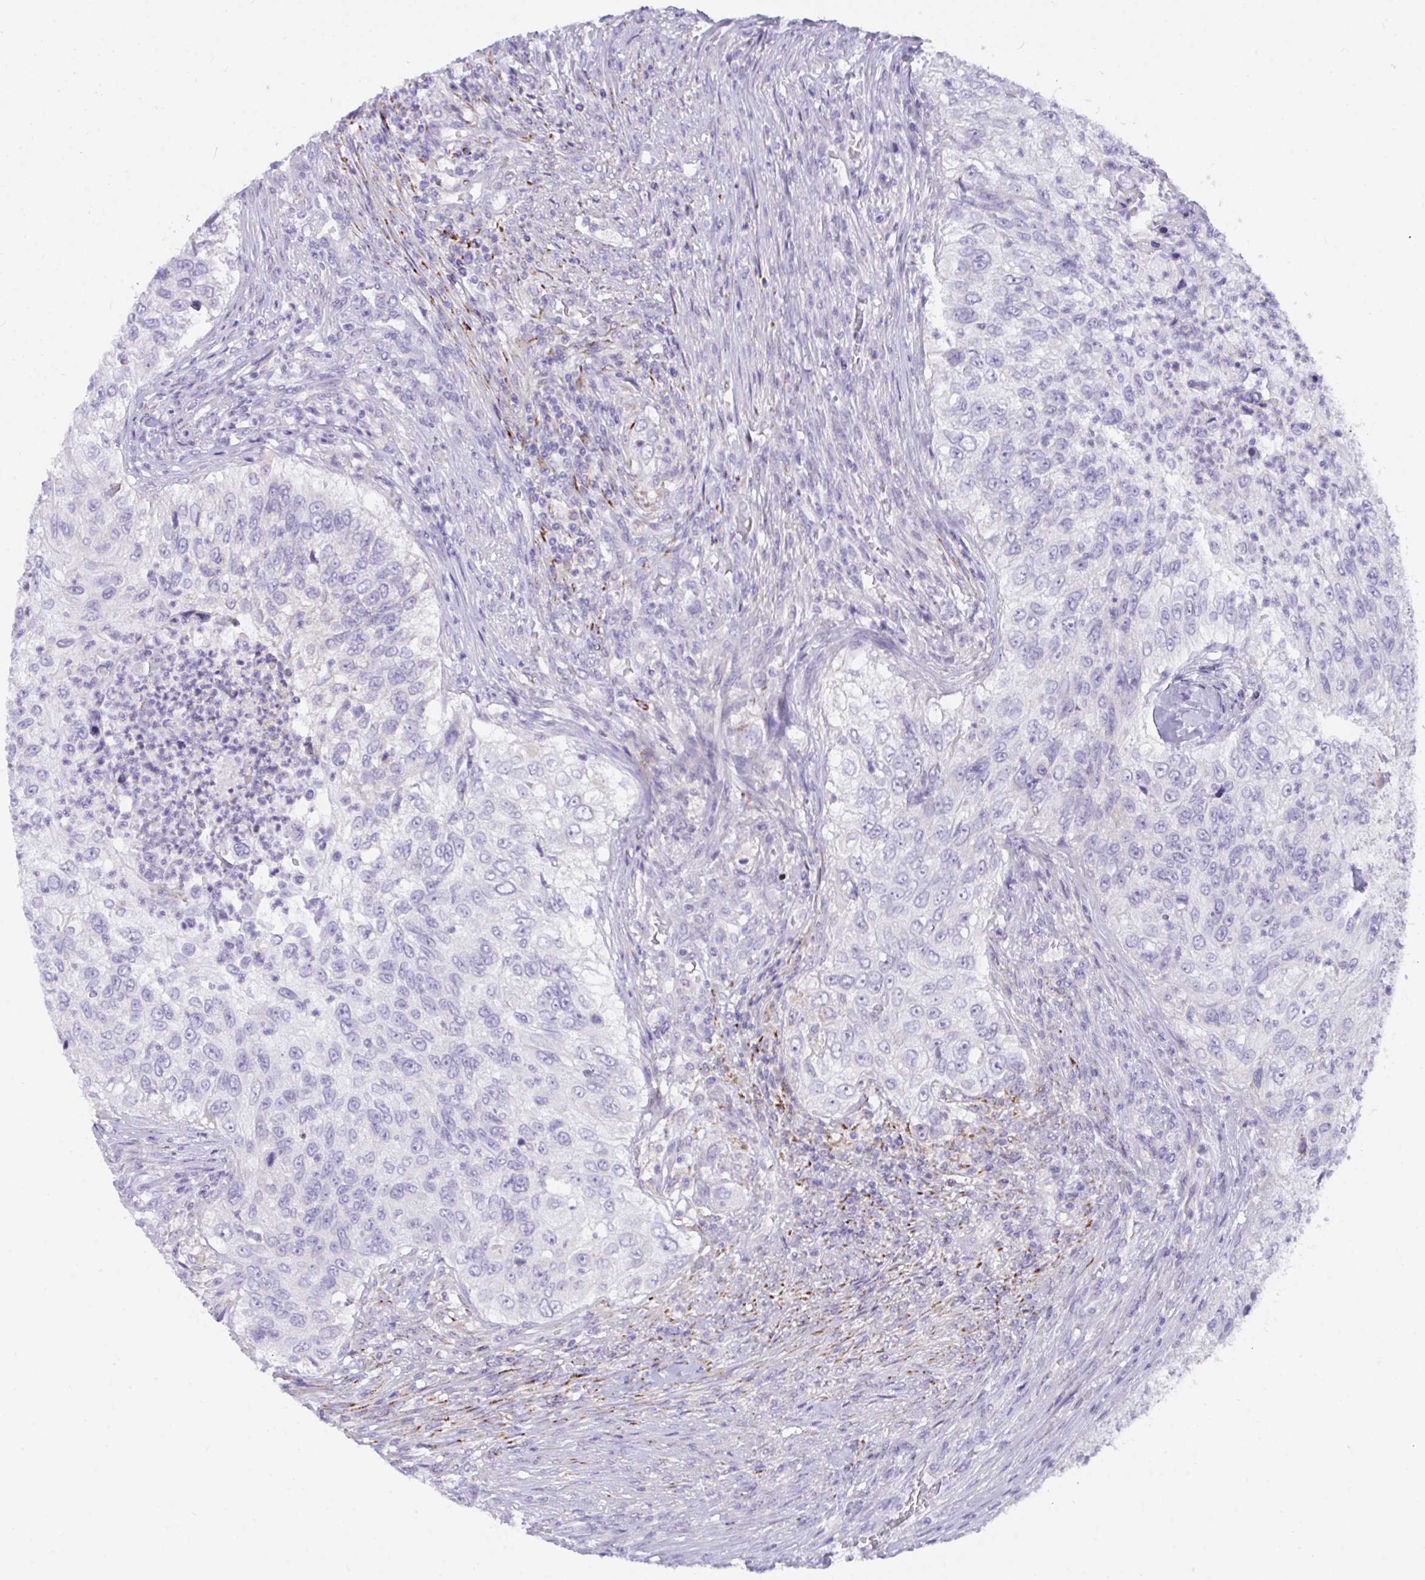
{"staining": {"intensity": "negative", "quantity": "none", "location": "none"}, "tissue": "urothelial cancer", "cell_type": "Tumor cells", "image_type": "cancer", "snomed": [{"axis": "morphology", "description": "Urothelial carcinoma, High grade"}, {"axis": "topography", "description": "Urinary bladder"}], "caption": "Tumor cells show no significant staining in urothelial carcinoma (high-grade). The staining is performed using DAB brown chromogen with nuclei counter-stained in using hematoxylin.", "gene": "SEMA6B", "patient": {"sex": "female", "age": 60}}